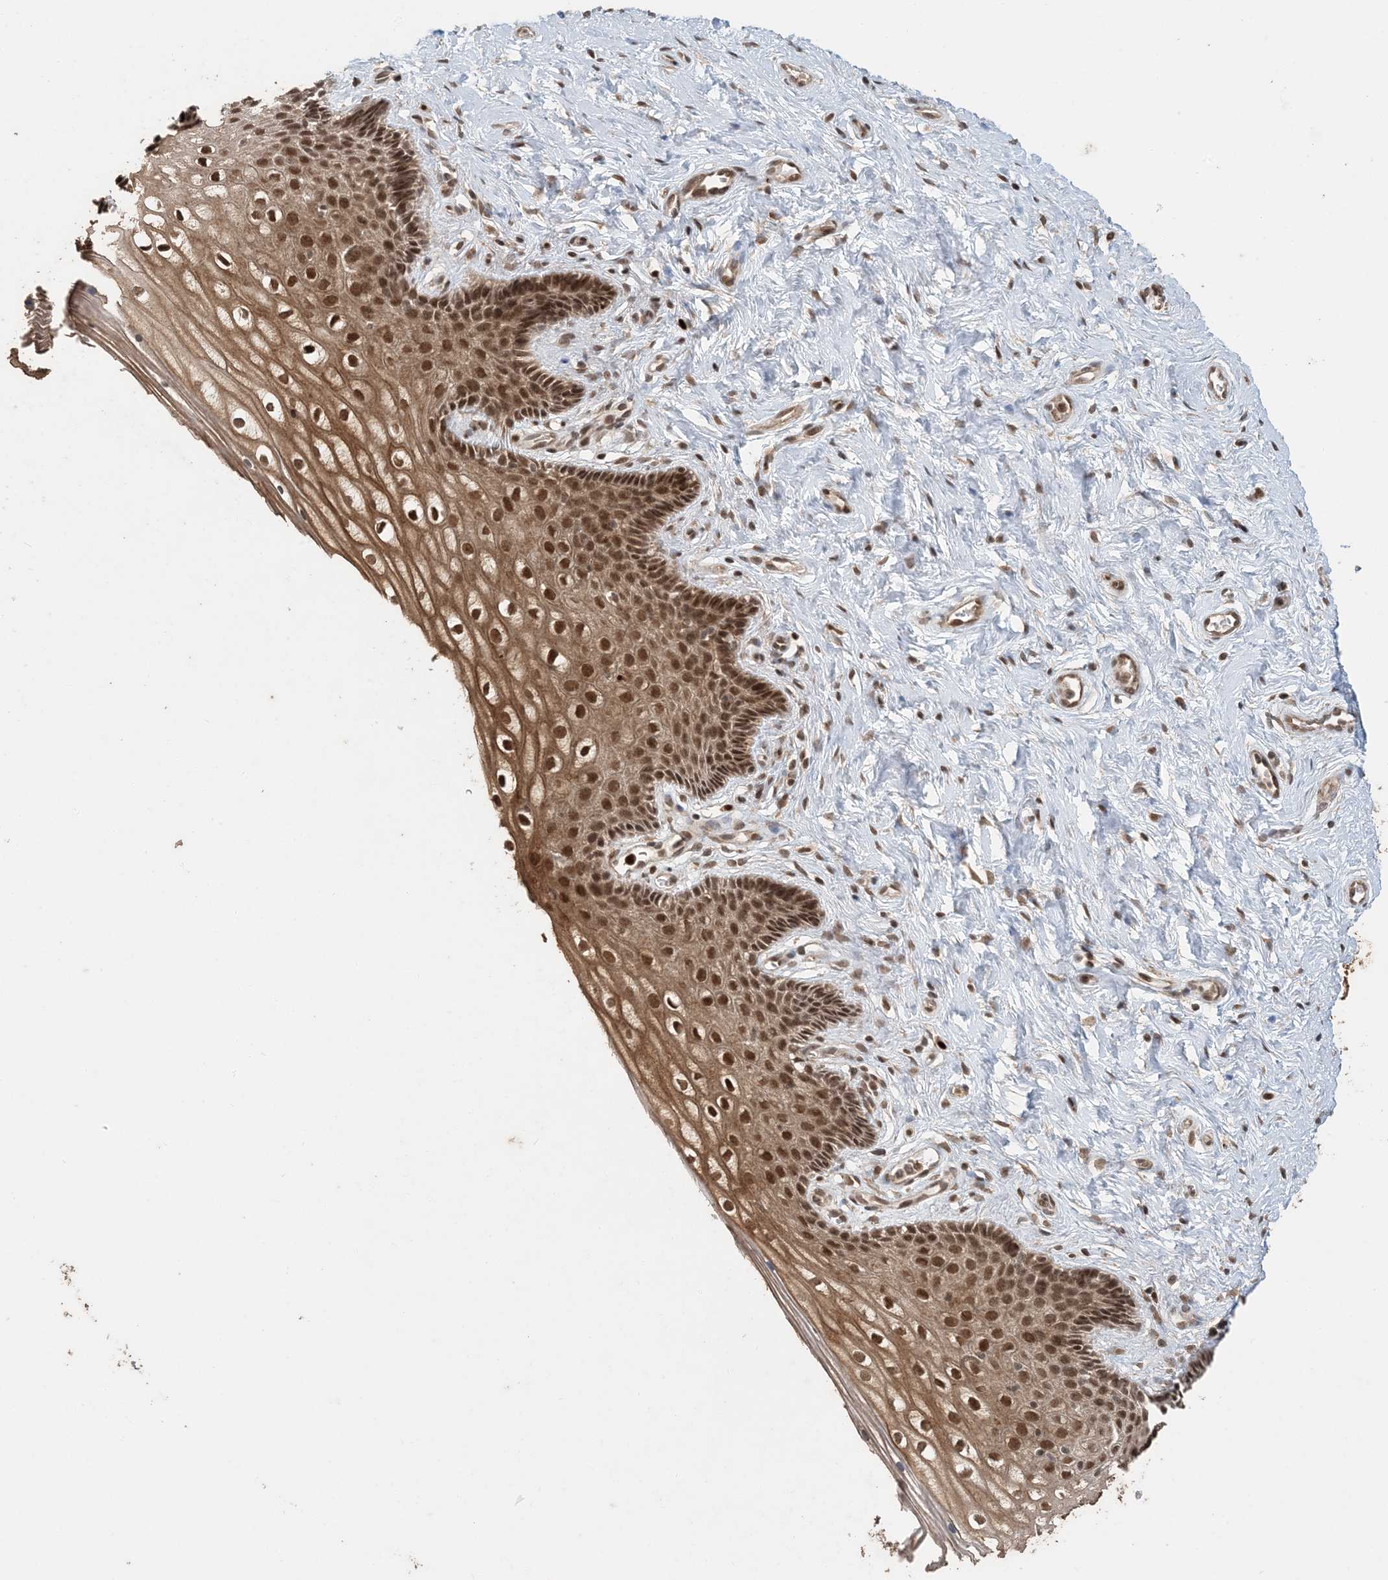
{"staining": {"intensity": "strong", "quantity": ">75%", "location": "cytoplasmic/membranous,nuclear"}, "tissue": "cervix", "cell_type": "Glandular cells", "image_type": "normal", "snomed": [{"axis": "morphology", "description": "Normal tissue, NOS"}, {"axis": "topography", "description": "Cervix"}], "caption": "Protein expression by IHC demonstrates strong cytoplasmic/membranous,nuclear expression in approximately >75% of glandular cells in normal cervix. Immunohistochemistry (ihc) stains the protein of interest in brown and the nuclei are stained blue.", "gene": "ATP13A2", "patient": {"sex": "female", "age": 33}}